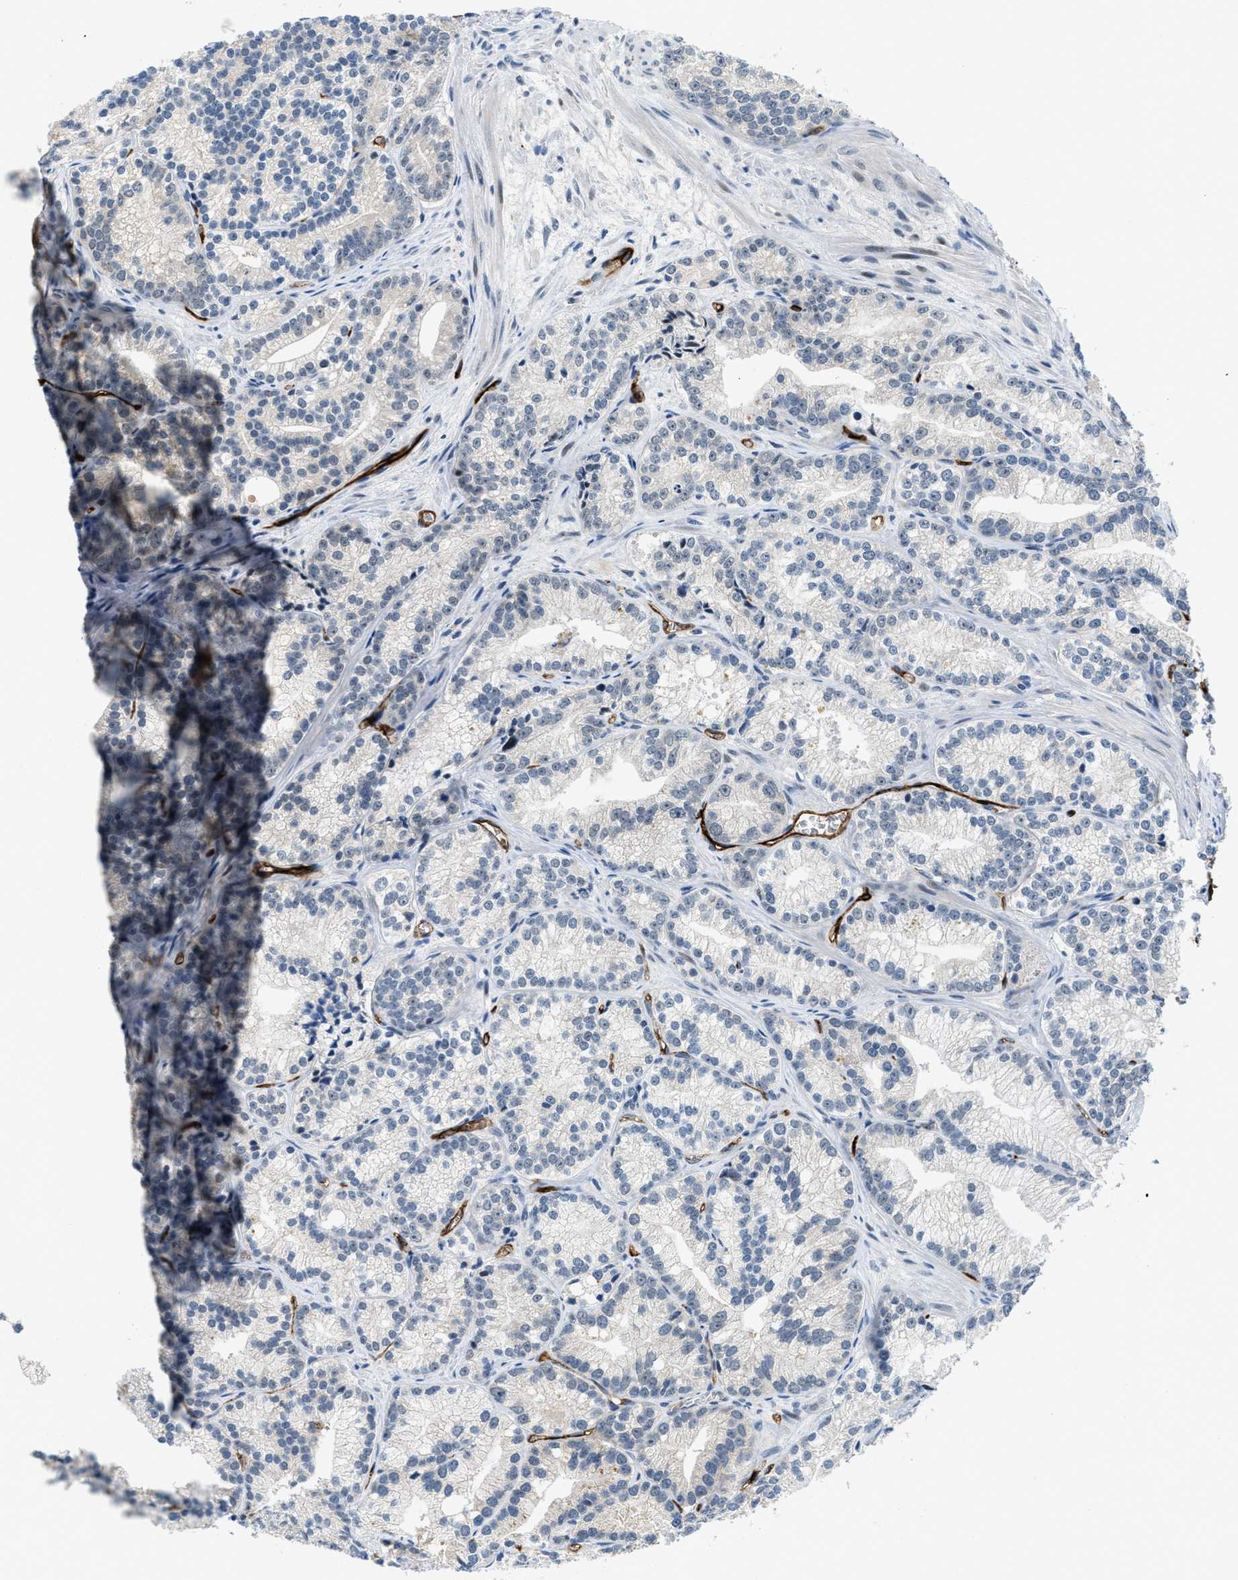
{"staining": {"intensity": "negative", "quantity": "none", "location": "none"}, "tissue": "prostate cancer", "cell_type": "Tumor cells", "image_type": "cancer", "snomed": [{"axis": "morphology", "description": "Adenocarcinoma, Low grade"}, {"axis": "topography", "description": "Prostate"}], "caption": "This is a micrograph of immunohistochemistry staining of prostate cancer, which shows no positivity in tumor cells.", "gene": "SLCO2A1", "patient": {"sex": "male", "age": 89}}